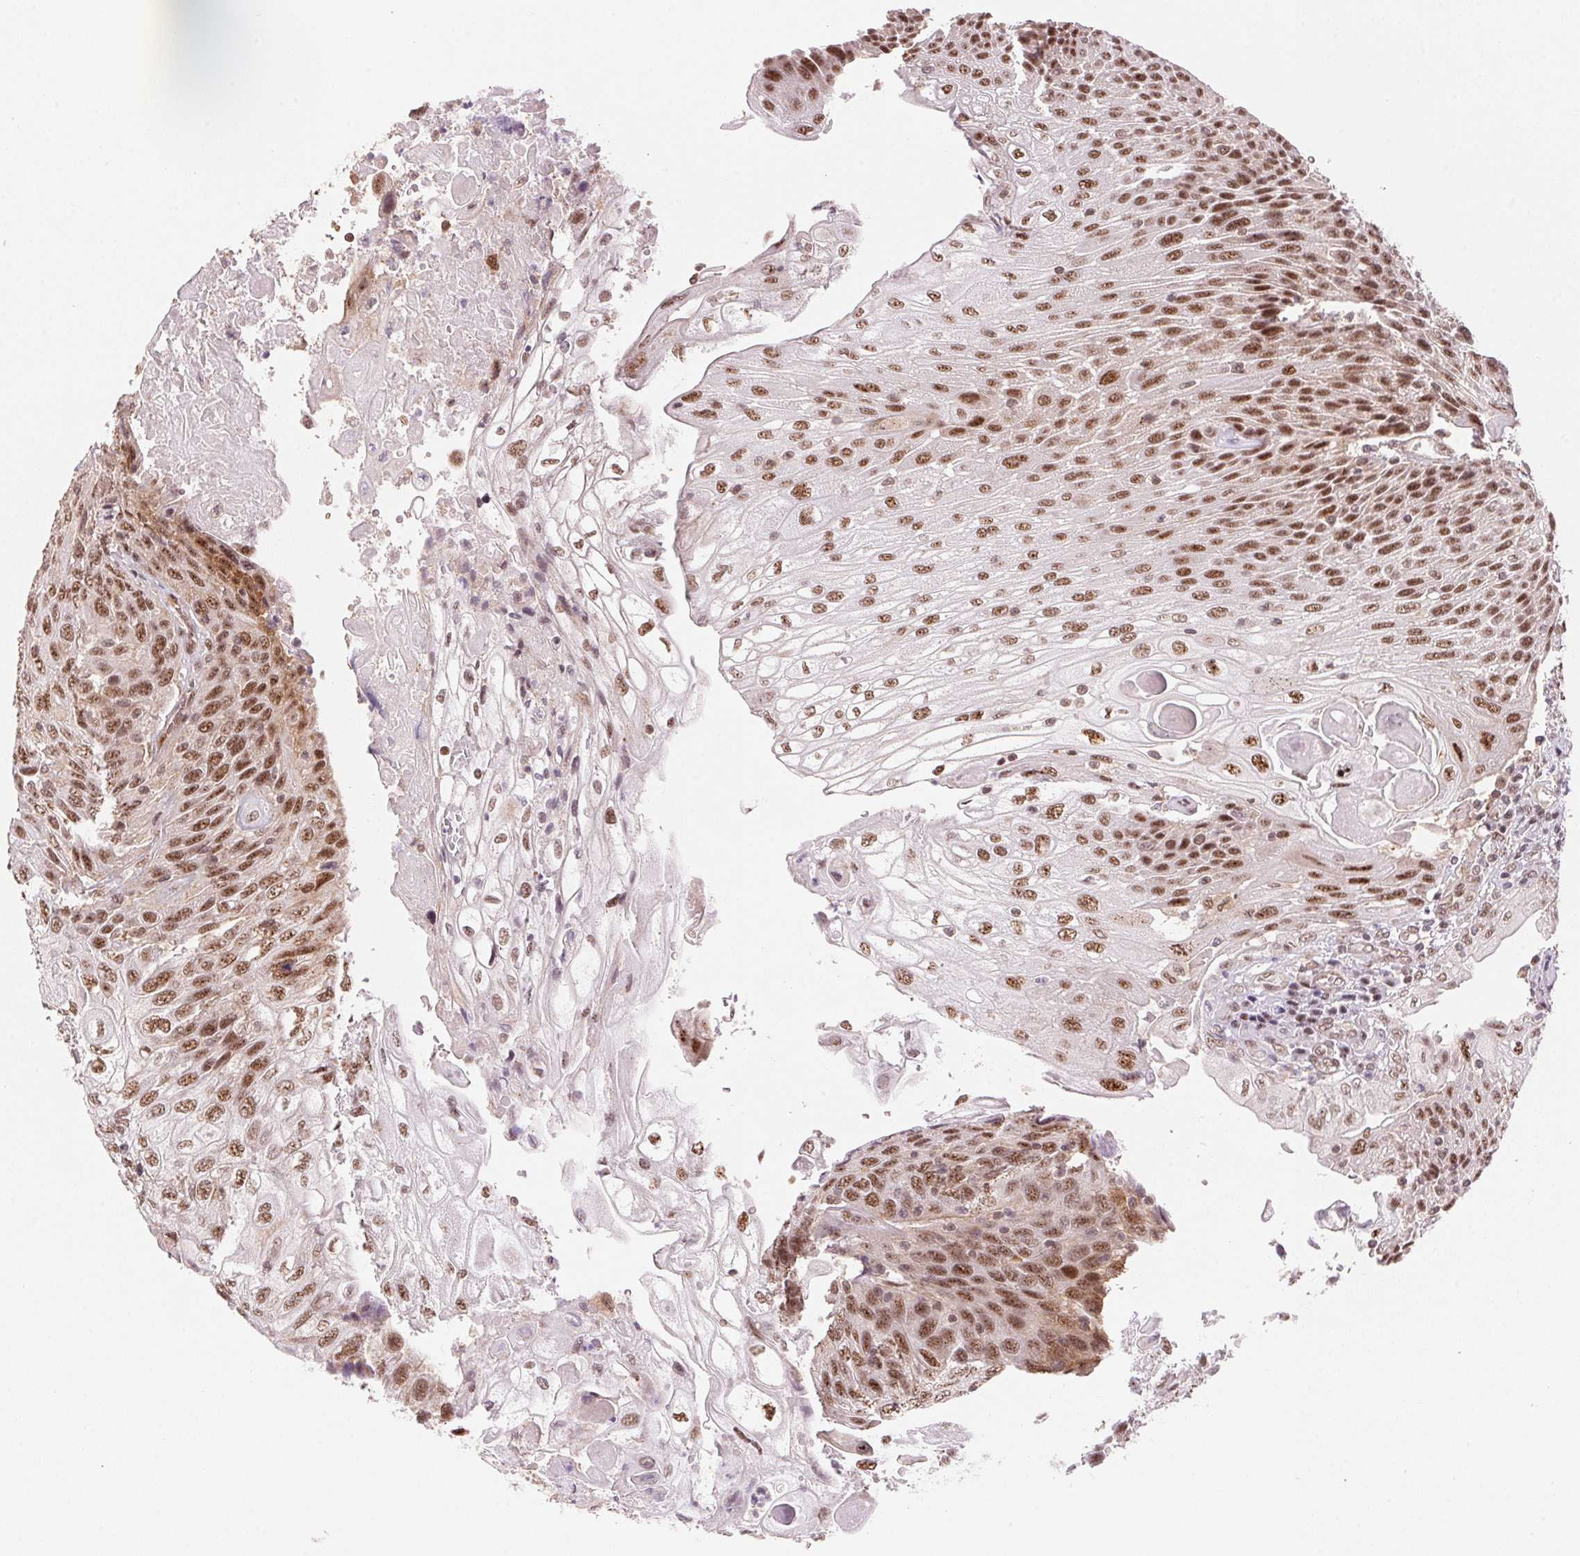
{"staining": {"intensity": "moderate", "quantity": ">75%", "location": "nuclear"}, "tissue": "urothelial cancer", "cell_type": "Tumor cells", "image_type": "cancer", "snomed": [{"axis": "morphology", "description": "Urothelial carcinoma, High grade"}, {"axis": "topography", "description": "Urinary bladder"}], "caption": "Urothelial cancer stained for a protein shows moderate nuclear positivity in tumor cells.", "gene": "HNRNPDL", "patient": {"sex": "female", "age": 70}}